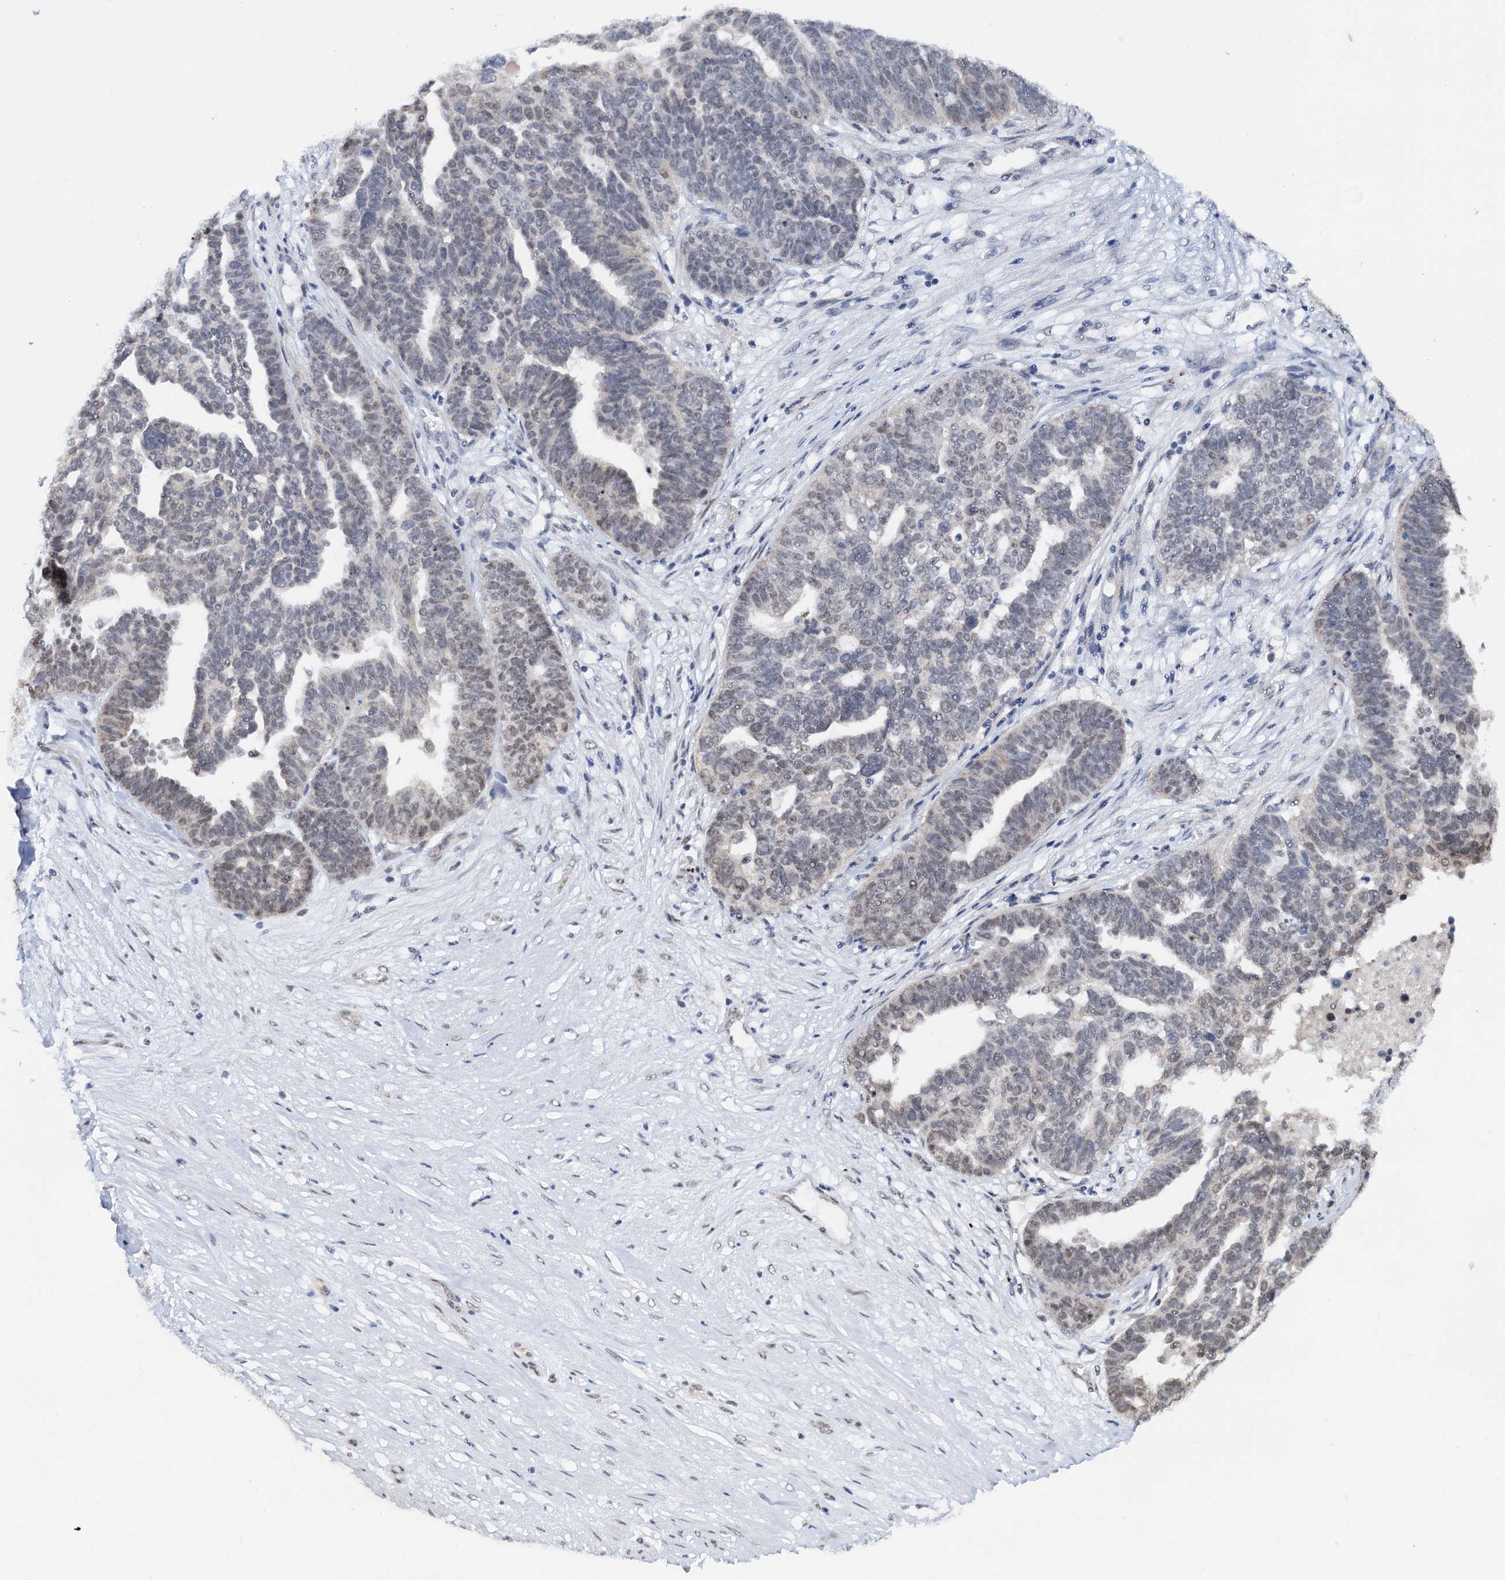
{"staining": {"intensity": "negative", "quantity": "none", "location": "none"}, "tissue": "ovarian cancer", "cell_type": "Tumor cells", "image_type": "cancer", "snomed": [{"axis": "morphology", "description": "Cystadenocarcinoma, serous, NOS"}, {"axis": "topography", "description": "Ovary"}], "caption": "This is an IHC histopathology image of human serous cystadenocarcinoma (ovarian). There is no expression in tumor cells.", "gene": "NAT10", "patient": {"sex": "female", "age": 59}}